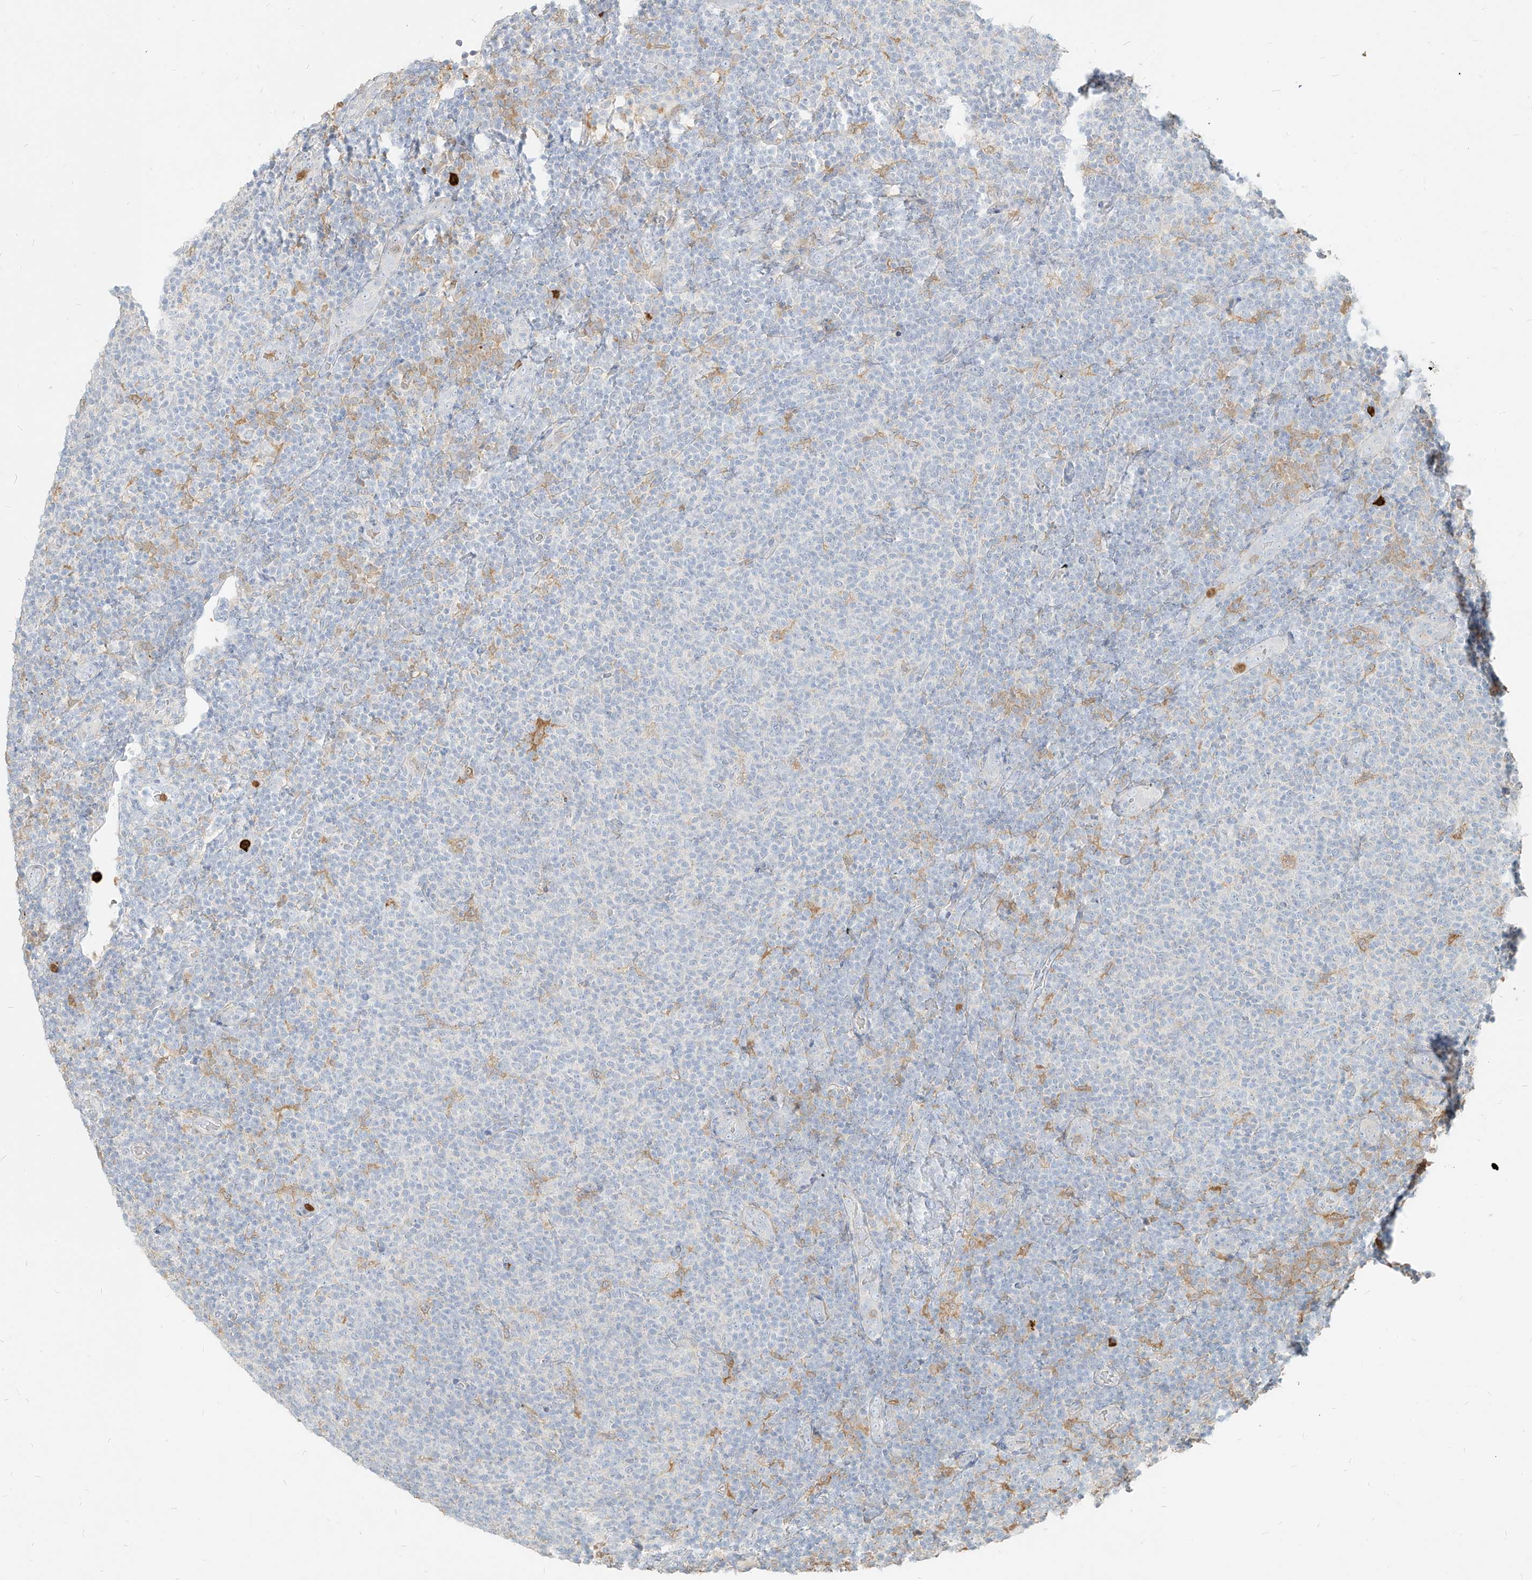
{"staining": {"intensity": "negative", "quantity": "none", "location": "none"}, "tissue": "lymphoma", "cell_type": "Tumor cells", "image_type": "cancer", "snomed": [{"axis": "morphology", "description": "Malignant lymphoma, non-Hodgkin's type, Low grade"}, {"axis": "topography", "description": "Lymph node"}], "caption": "DAB immunohistochemical staining of human malignant lymphoma, non-Hodgkin's type (low-grade) exhibits no significant positivity in tumor cells.", "gene": "PGD", "patient": {"sex": "male", "age": 66}}